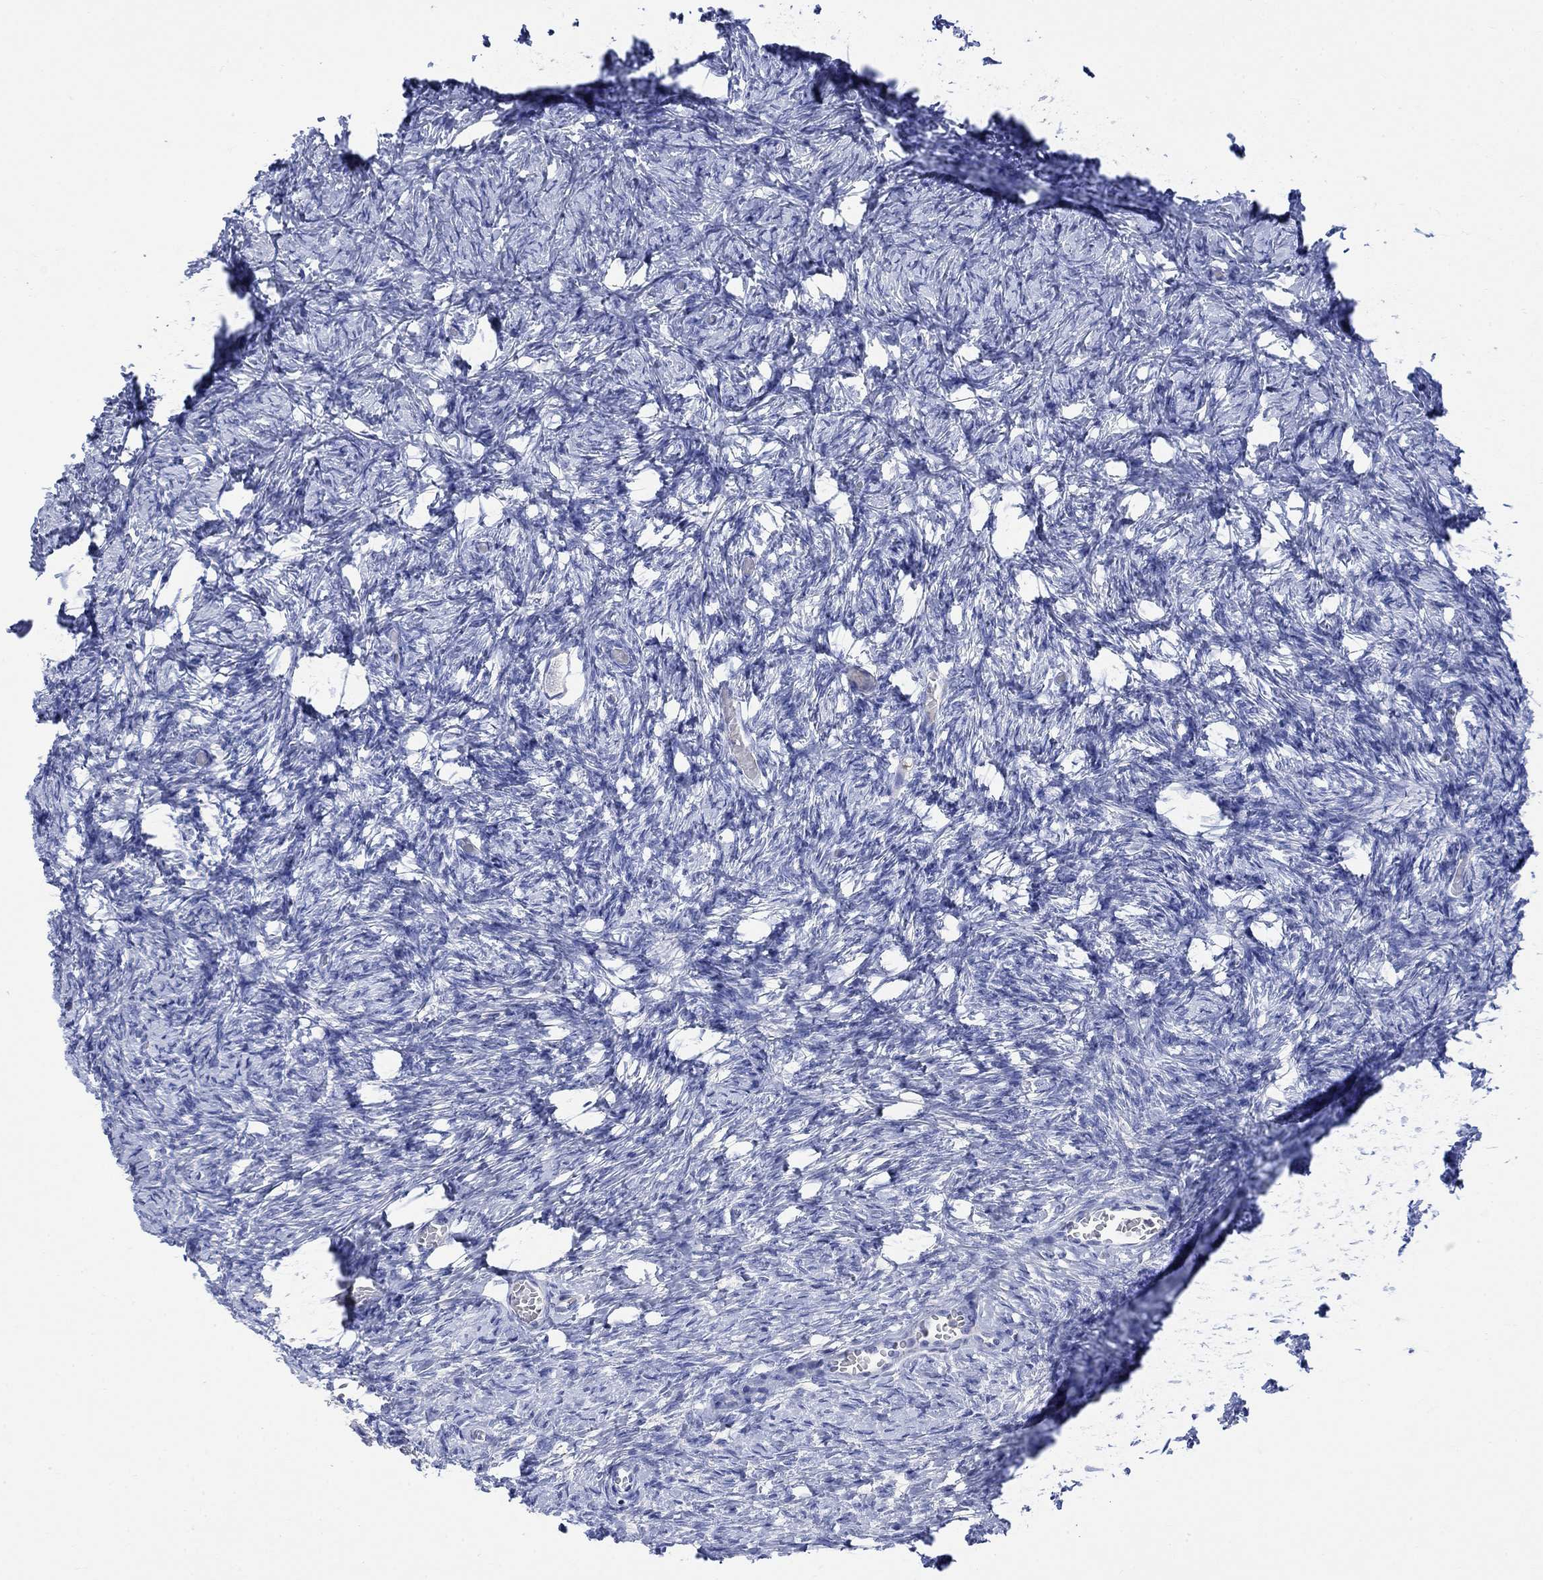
{"staining": {"intensity": "moderate", "quantity": "25%-75%", "location": "cytoplasmic/membranous"}, "tissue": "ovary", "cell_type": "Follicle cells", "image_type": "normal", "snomed": [{"axis": "morphology", "description": "Normal tissue, NOS"}, {"axis": "topography", "description": "Ovary"}], "caption": "Protein expression by immunohistochemistry exhibits moderate cytoplasmic/membranous positivity in approximately 25%-75% of follicle cells in unremarkable ovary. Using DAB (brown) and hematoxylin (blue) stains, captured at high magnification using brightfield microscopy.", "gene": "GCM1", "patient": {"sex": "female", "age": 39}}